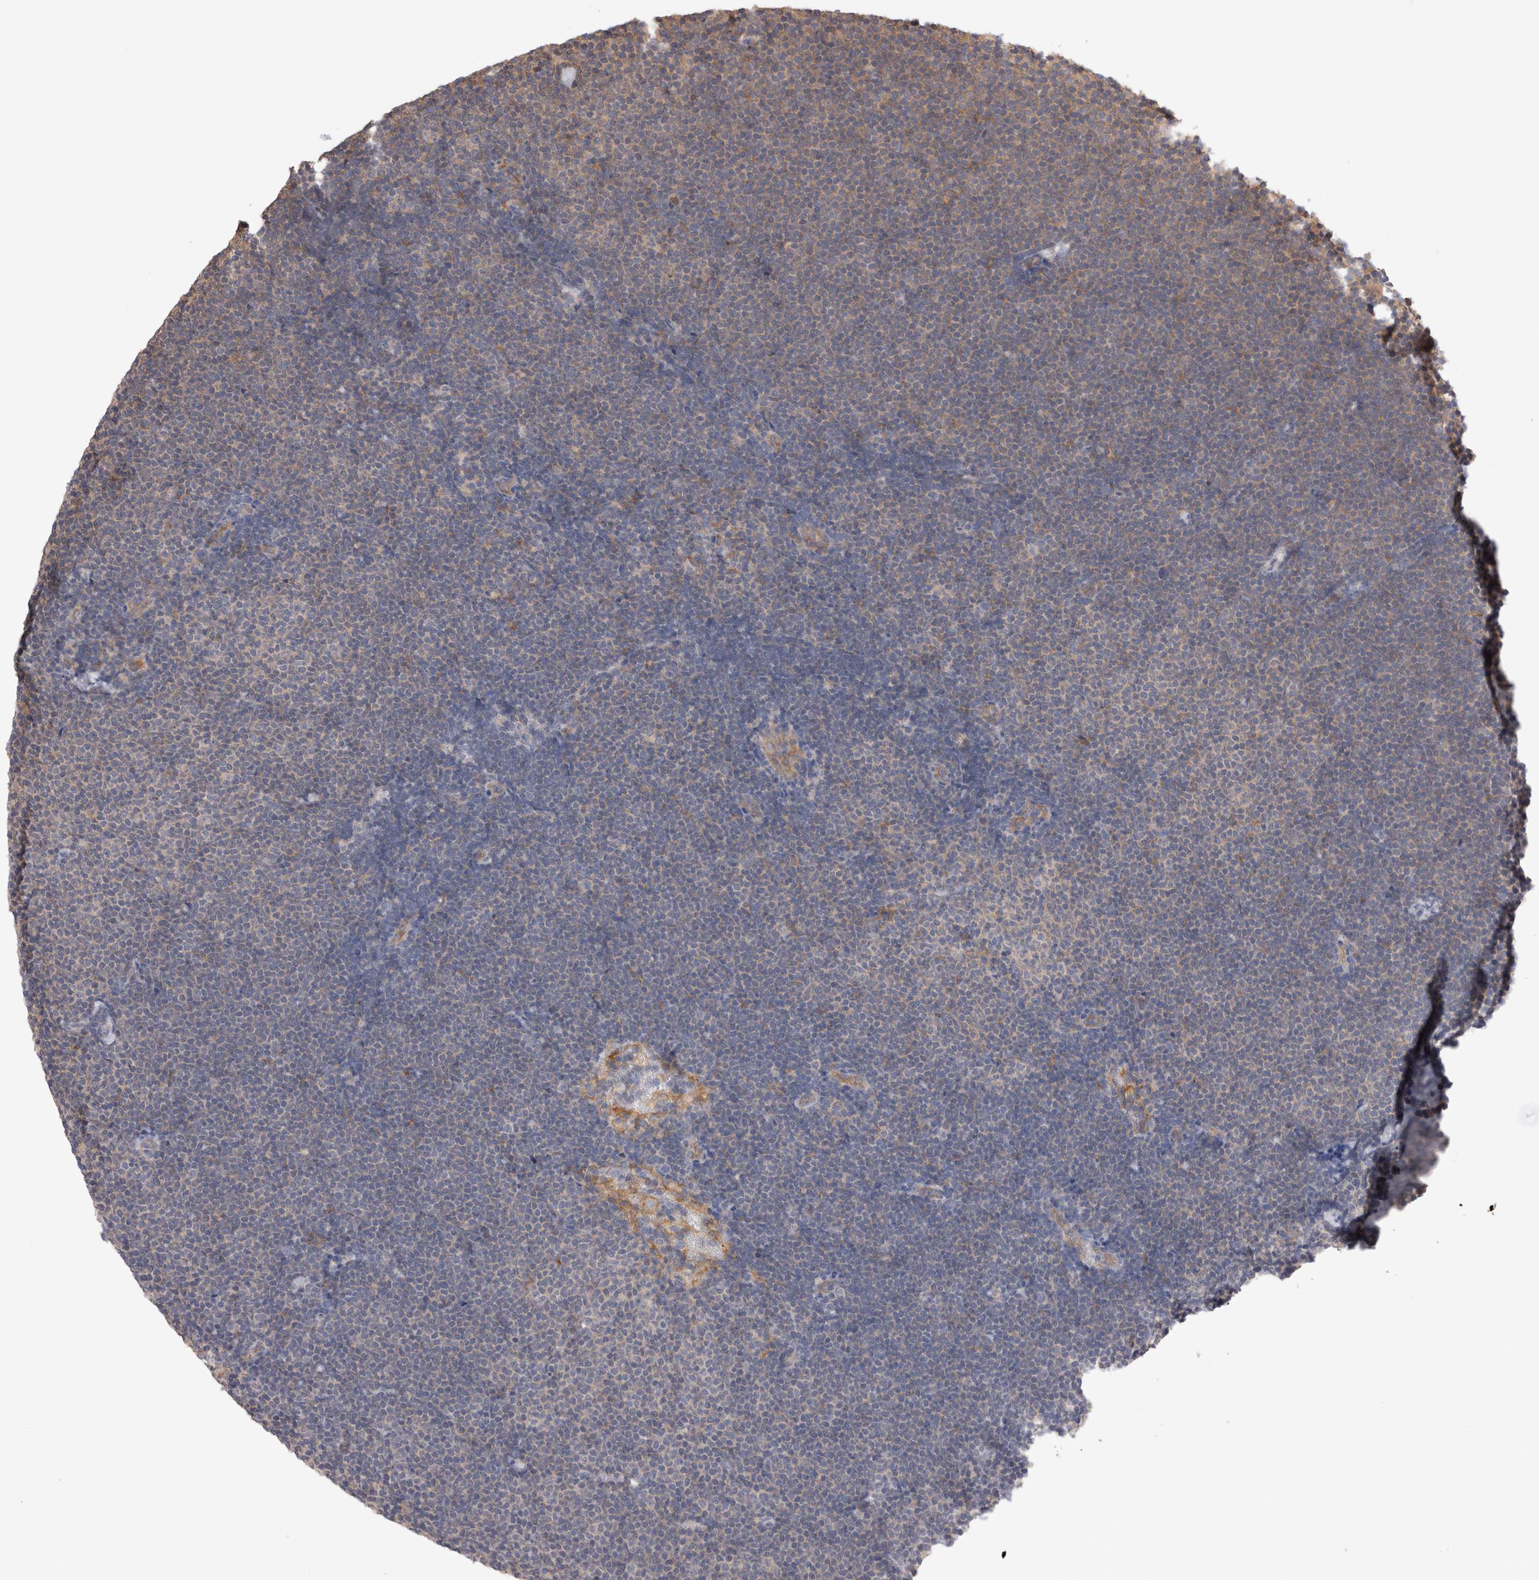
{"staining": {"intensity": "weak", "quantity": "<25%", "location": "cytoplasmic/membranous"}, "tissue": "lymphoma", "cell_type": "Tumor cells", "image_type": "cancer", "snomed": [{"axis": "morphology", "description": "Malignant lymphoma, non-Hodgkin's type, Low grade"}, {"axis": "topography", "description": "Lymph node"}], "caption": "Immunohistochemical staining of low-grade malignant lymphoma, non-Hodgkin's type shows no significant staining in tumor cells.", "gene": "OTOR", "patient": {"sex": "female", "age": 53}}